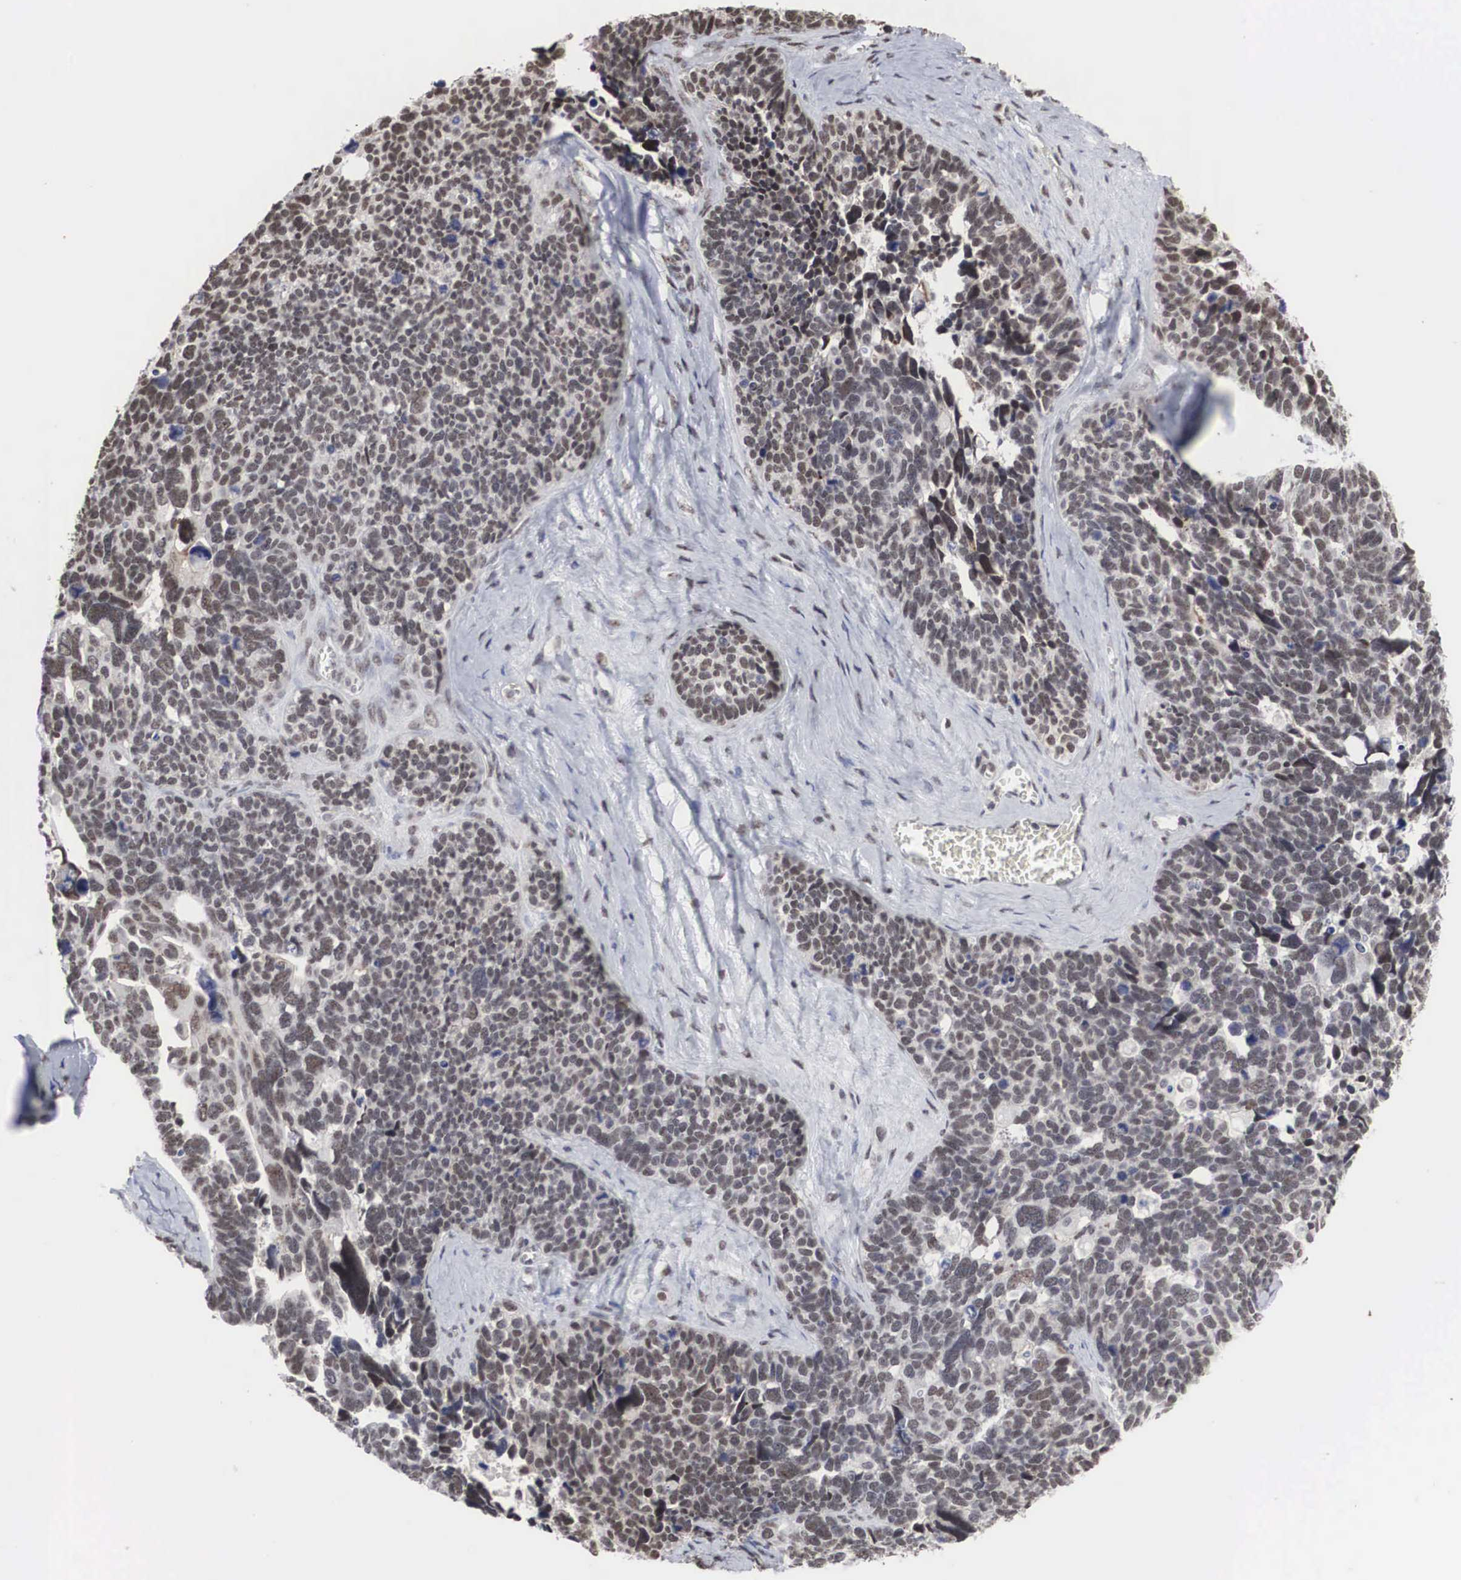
{"staining": {"intensity": "weak", "quantity": ">75%", "location": "nuclear"}, "tissue": "ovarian cancer", "cell_type": "Tumor cells", "image_type": "cancer", "snomed": [{"axis": "morphology", "description": "Cystadenocarcinoma, serous, NOS"}, {"axis": "topography", "description": "Ovary"}], "caption": "Ovarian serous cystadenocarcinoma stained with DAB (3,3'-diaminobenzidine) IHC reveals low levels of weak nuclear positivity in approximately >75% of tumor cells. The staining is performed using DAB brown chromogen to label protein expression. The nuclei are counter-stained blue using hematoxylin.", "gene": "AUTS2", "patient": {"sex": "female", "age": 77}}